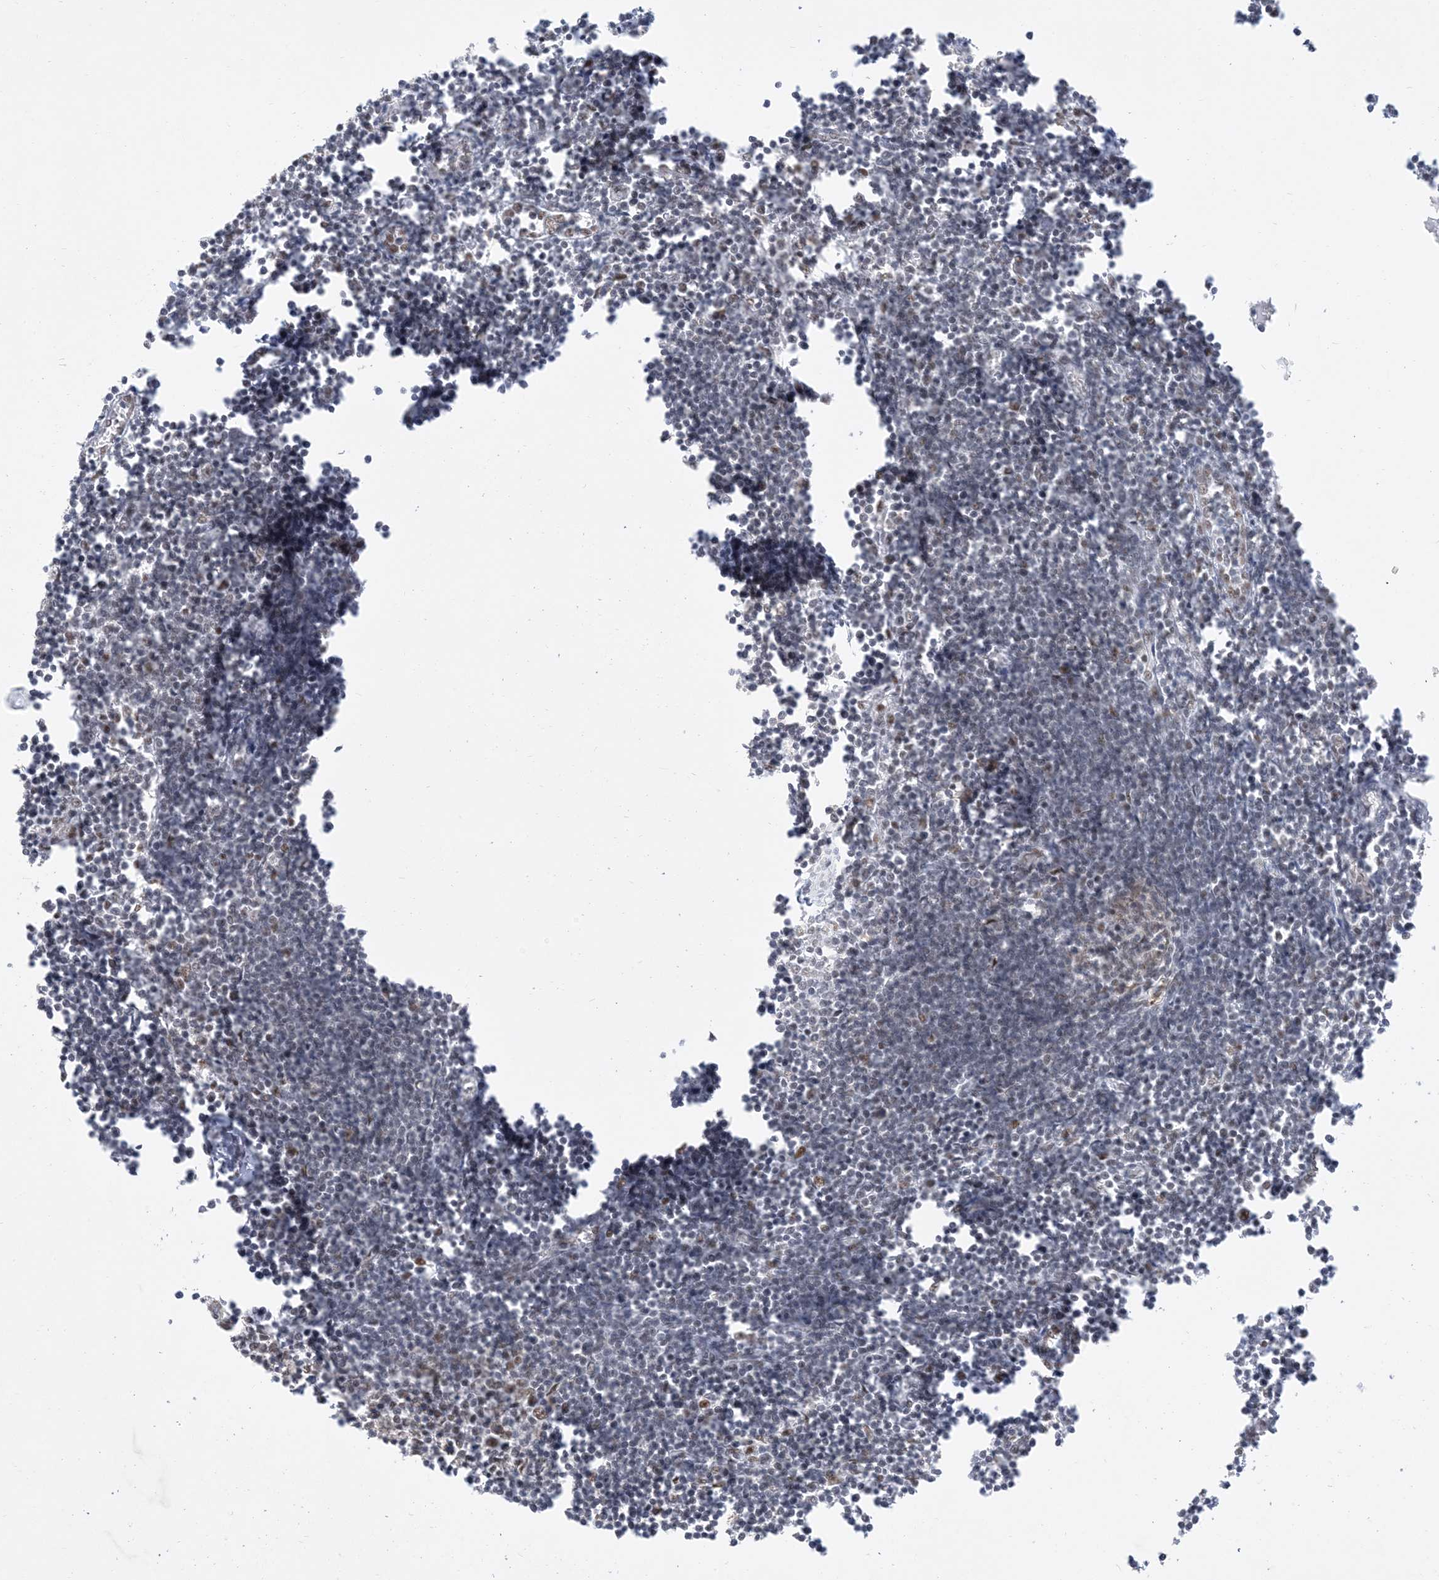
{"staining": {"intensity": "moderate", "quantity": "25%-75%", "location": "nuclear"}, "tissue": "lymph node", "cell_type": "Germinal center cells", "image_type": "normal", "snomed": [{"axis": "morphology", "description": "Normal tissue, NOS"}, {"axis": "morphology", "description": "Malignant melanoma, Metastatic site"}, {"axis": "topography", "description": "Lymph node"}], "caption": "Immunohistochemical staining of normal lymph node exhibits medium levels of moderate nuclear positivity in about 25%-75% of germinal center cells.", "gene": "SF3A3", "patient": {"sex": "male", "age": 41}}